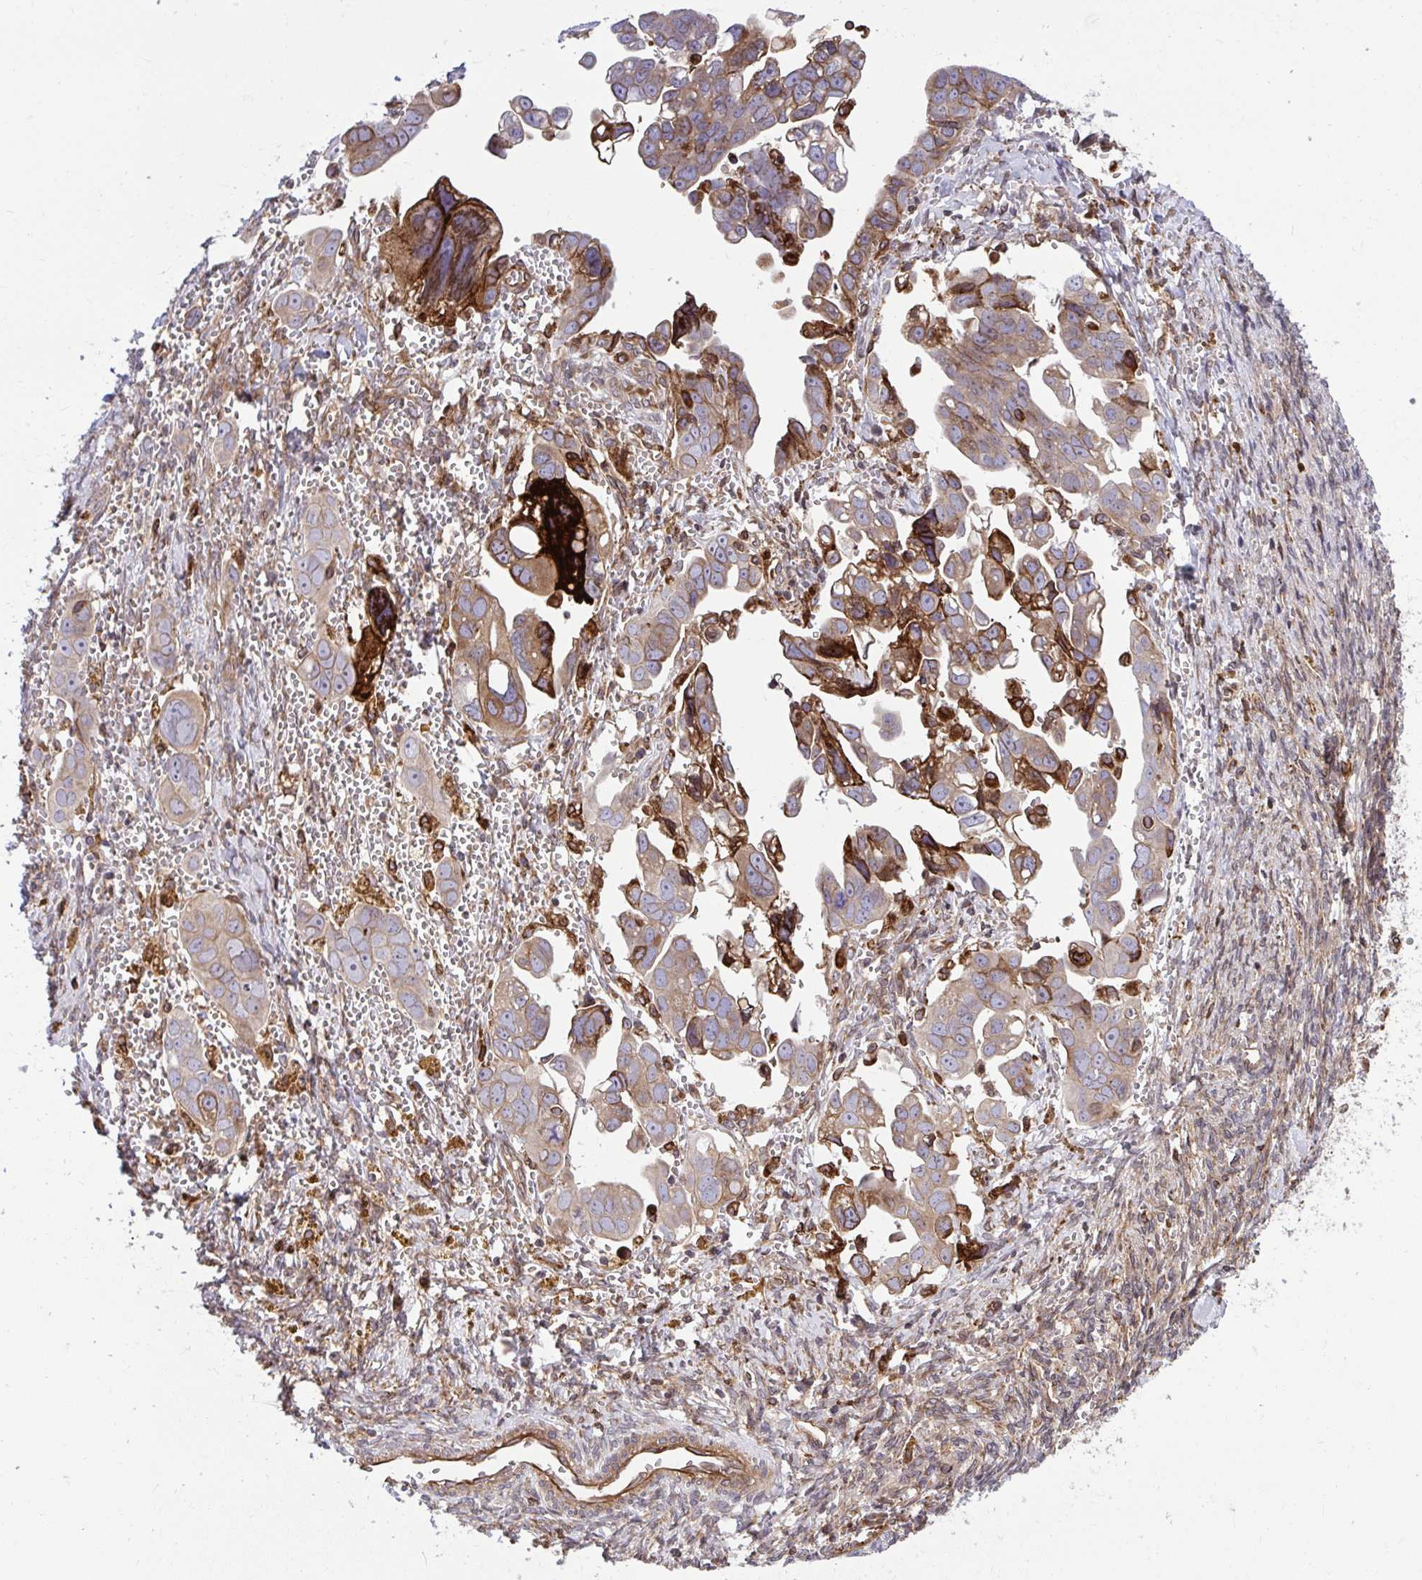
{"staining": {"intensity": "moderate", "quantity": "25%-75%", "location": "cytoplasmic/membranous"}, "tissue": "ovarian cancer", "cell_type": "Tumor cells", "image_type": "cancer", "snomed": [{"axis": "morphology", "description": "Cystadenocarcinoma, serous, NOS"}, {"axis": "topography", "description": "Ovary"}], "caption": "Serous cystadenocarcinoma (ovarian) stained with a brown dye shows moderate cytoplasmic/membranous positive positivity in approximately 25%-75% of tumor cells.", "gene": "STIM2", "patient": {"sex": "female", "age": 59}}